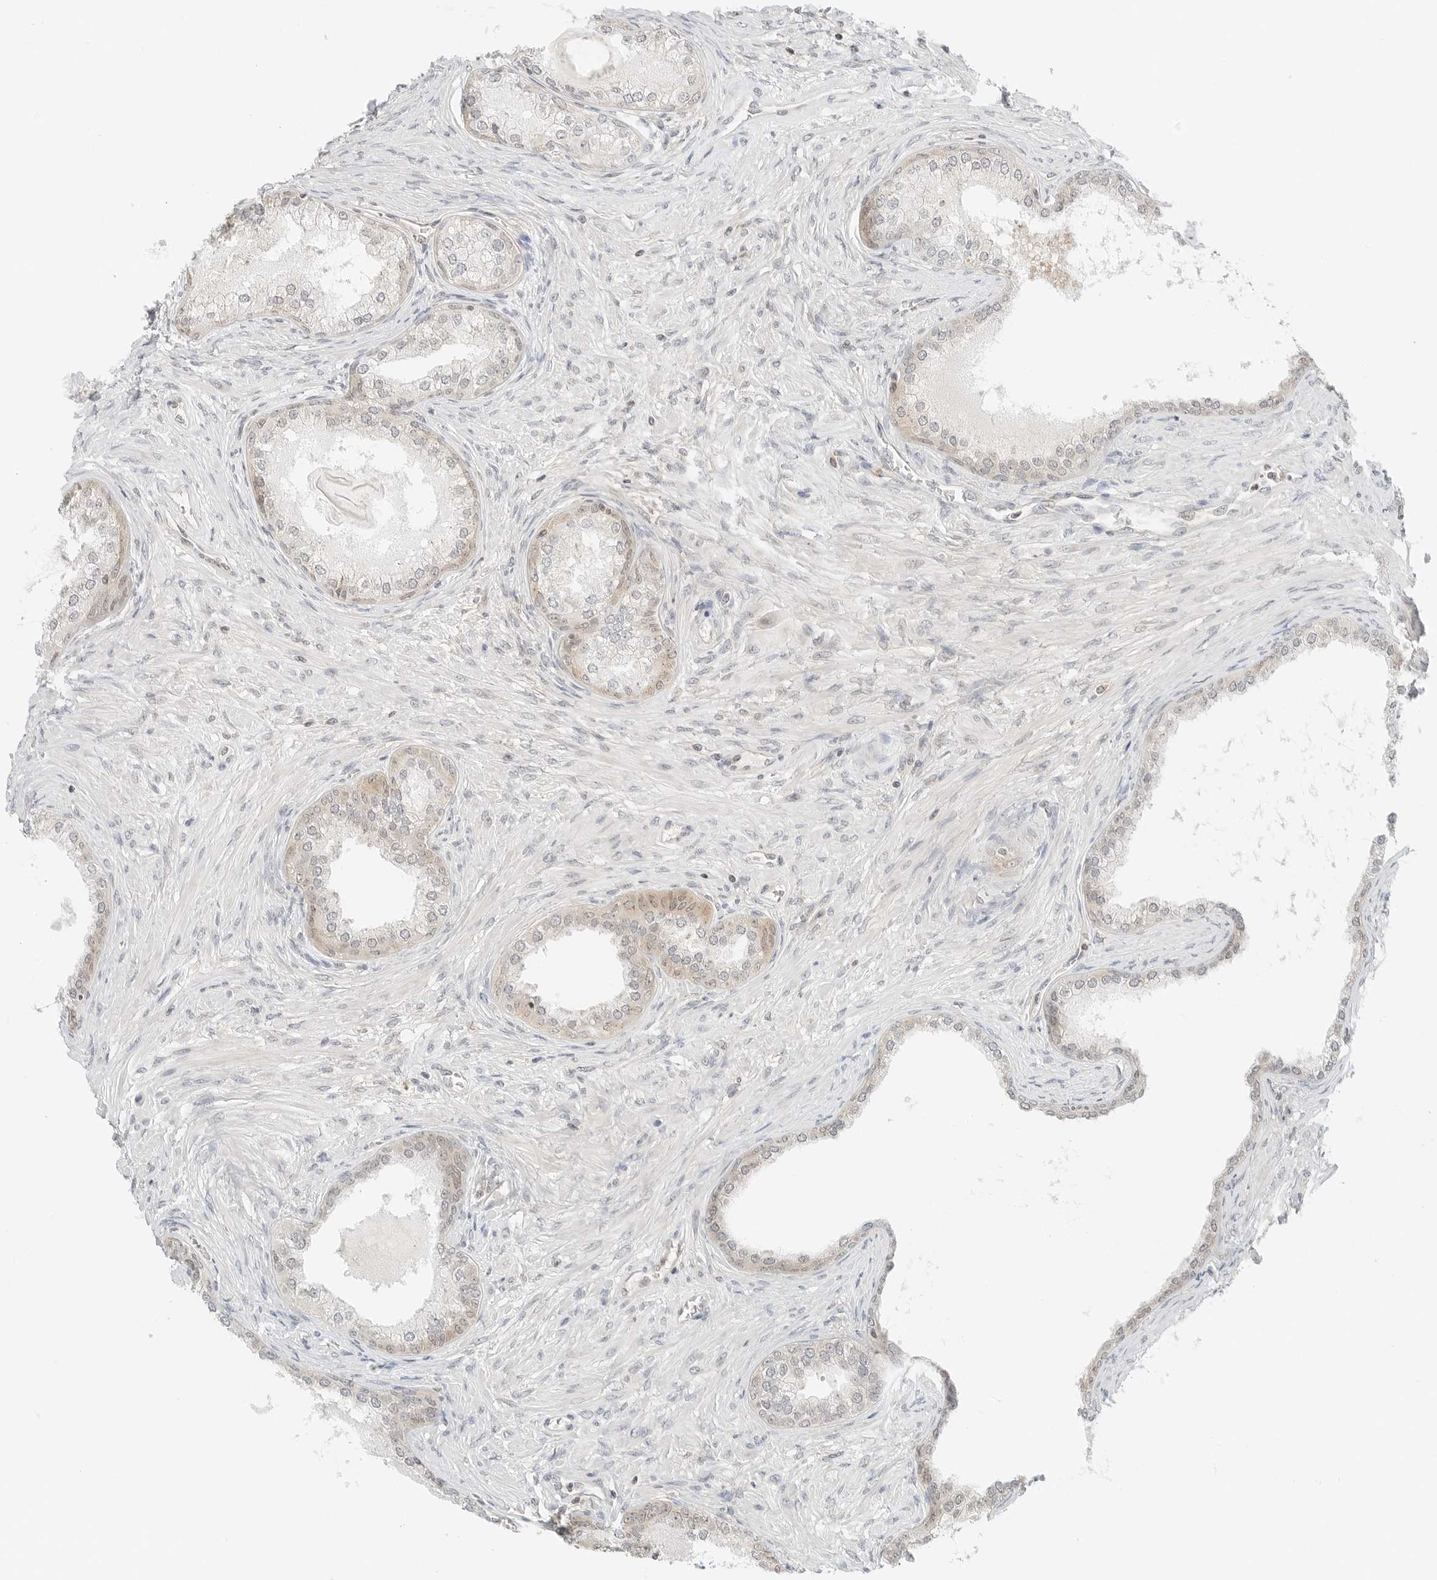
{"staining": {"intensity": "weak", "quantity": "<25%", "location": "cytoplasmic/membranous,nuclear"}, "tissue": "prostate cancer", "cell_type": "Tumor cells", "image_type": "cancer", "snomed": [{"axis": "morphology", "description": "Normal tissue, NOS"}, {"axis": "morphology", "description": "Adenocarcinoma, Low grade"}, {"axis": "topography", "description": "Prostate"}, {"axis": "topography", "description": "Peripheral nerve tissue"}], "caption": "Immunohistochemical staining of human prostate cancer demonstrates no significant staining in tumor cells.", "gene": "IQCC", "patient": {"sex": "male", "age": 71}}